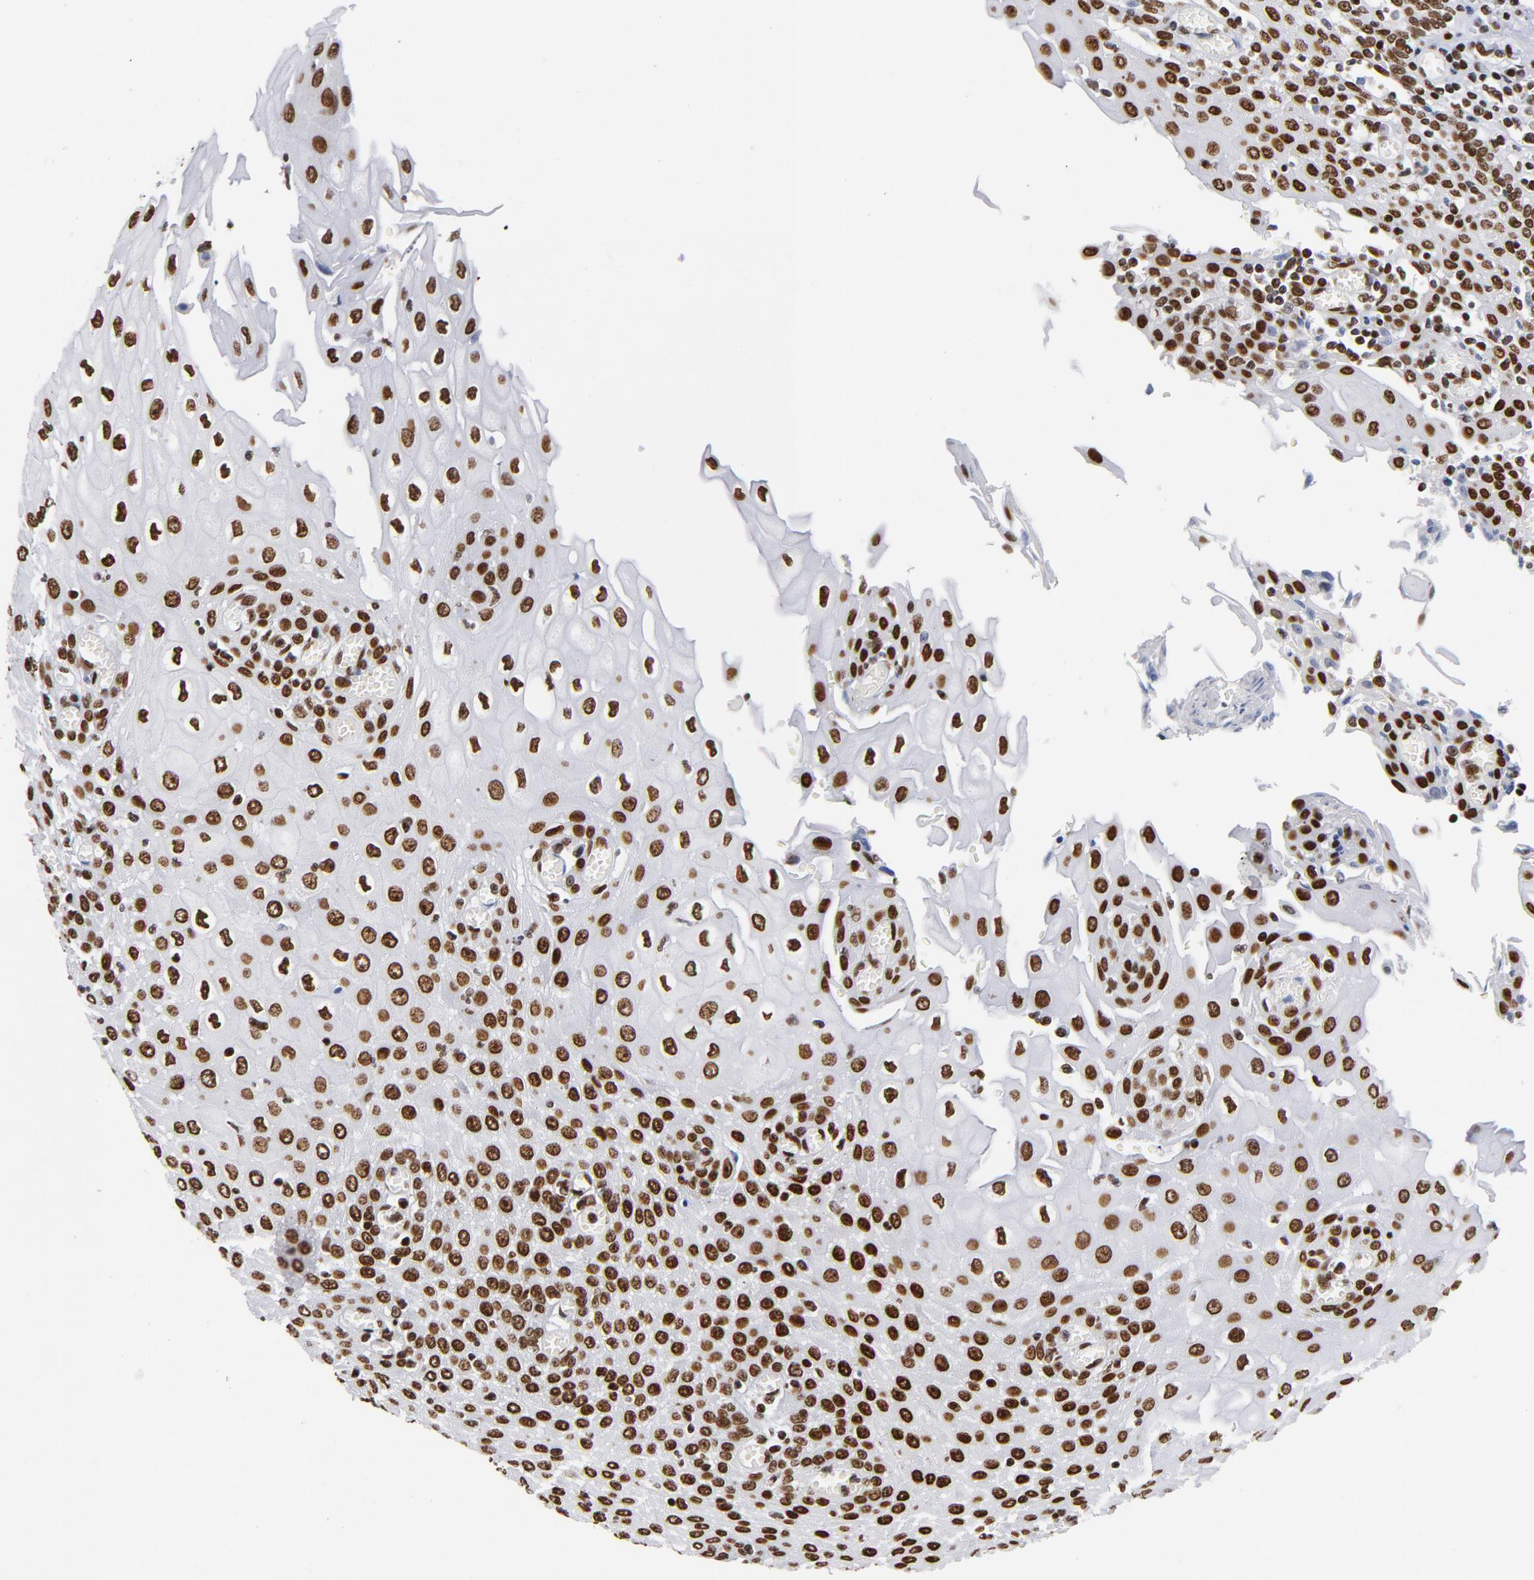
{"staining": {"intensity": "strong", "quantity": ">75%", "location": "nuclear"}, "tissue": "esophagus", "cell_type": "Squamous epithelial cells", "image_type": "normal", "snomed": [{"axis": "morphology", "description": "Normal tissue, NOS"}, {"axis": "morphology", "description": "Squamous cell carcinoma, NOS"}, {"axis": "topography", "description": "Esophagus"}], "caption": "IHC of unremarkable human esophagus reveals high levels of strong nuclear staining in approximately >75% of squamous epithelial cells. The protein is stained brown, and the nuclei are stained in blue (DAB IHC with brightfield microscopy, high magnification).", "gene": "TOP2B", "patient": {"sex": "male", "age": 65}}